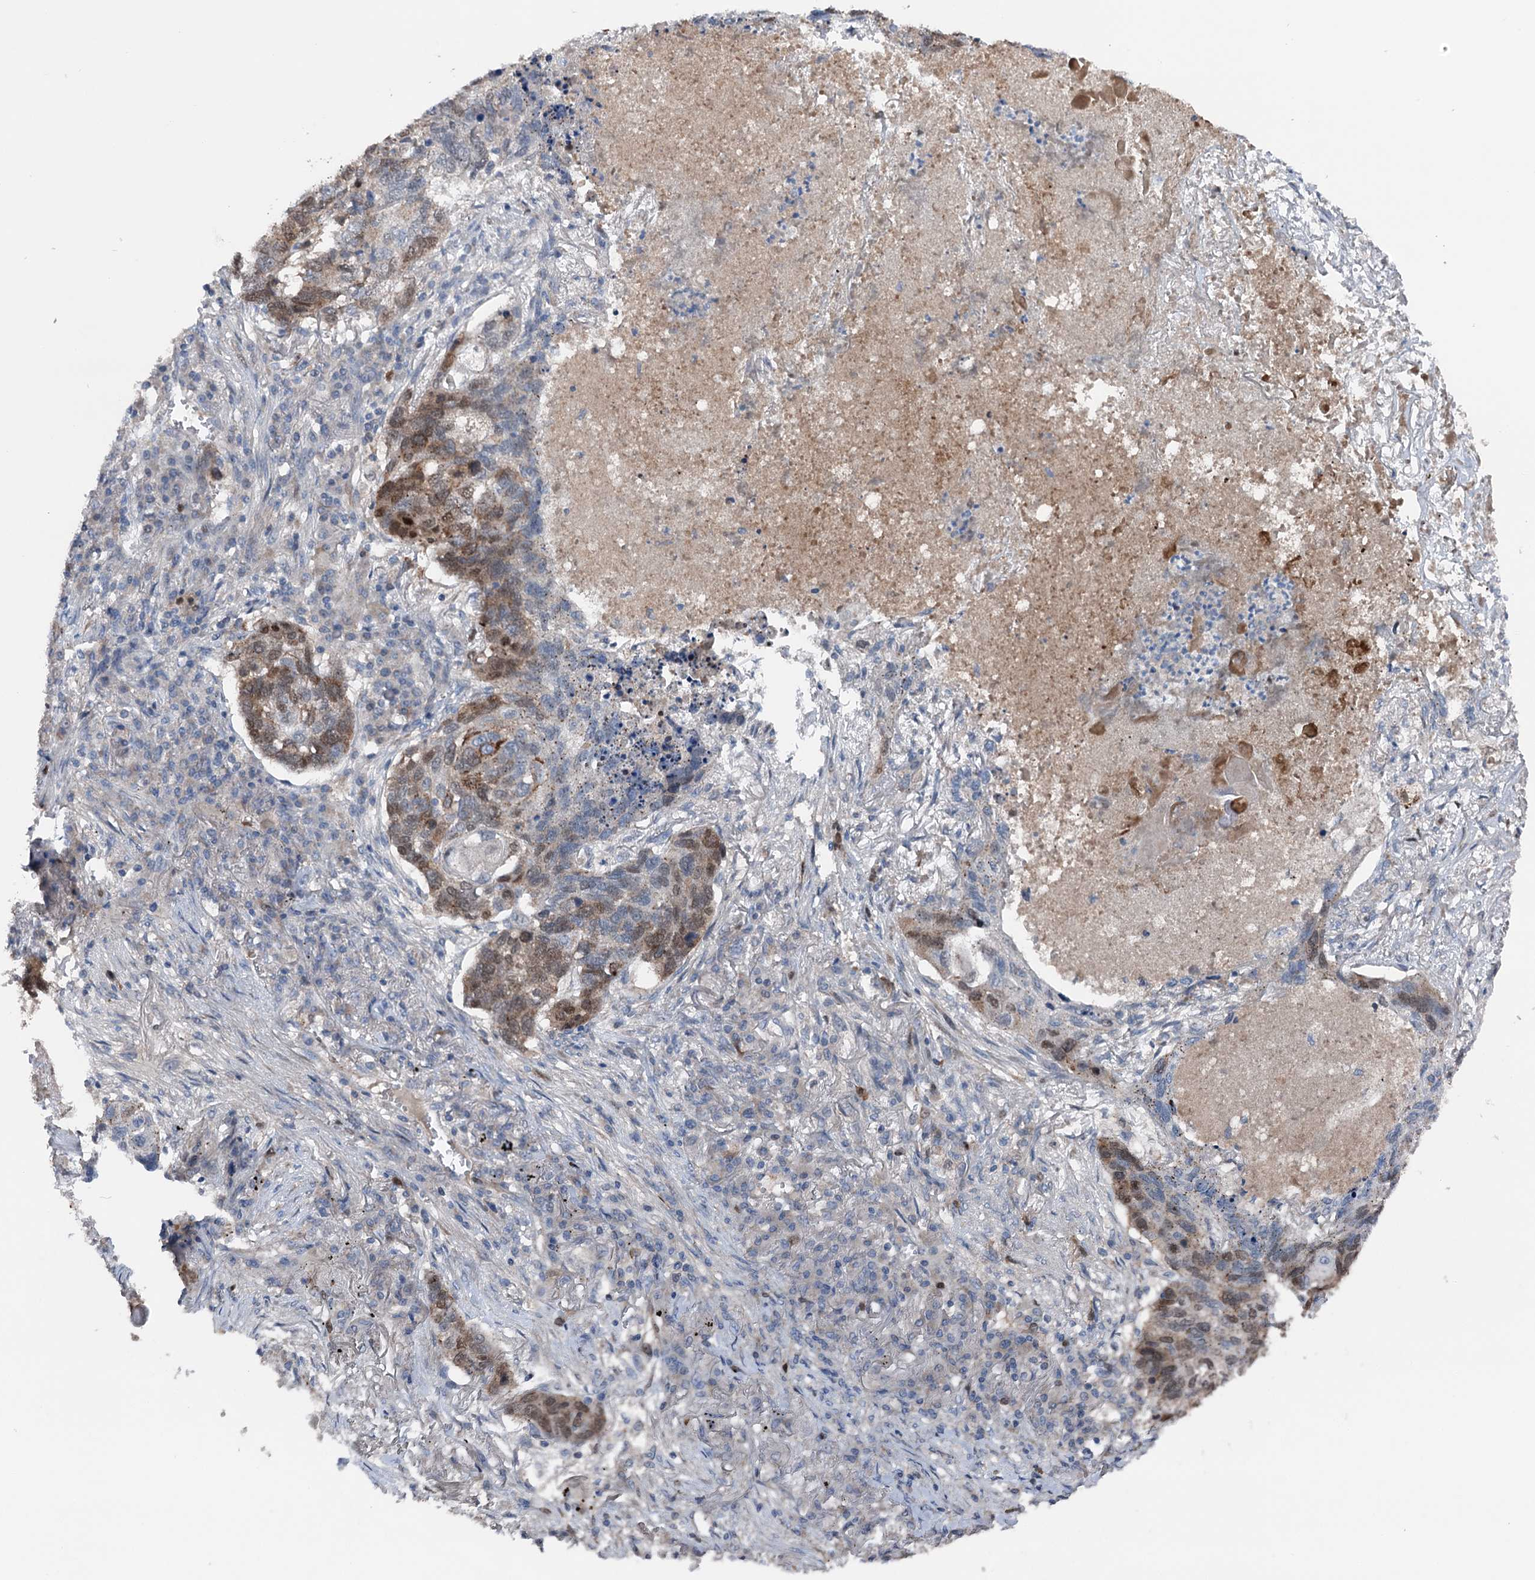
{"staining": {"intensity": "moderate", "quantity": "25%-75%", "location": "cytoplasmic/membranous,nuclear"}, "tissue": "lung cancer", "cell_type": "Tumor cells", "image_type": "cancer", "snomed": [{"axis": "morphology", "description": "Squamous cell carcinoma, NOS"}, {"axis": "topography", "description": "Lung"}], "caption": "Brown immunohistochemical staining in human squamous cell carcinoma (lung) shows moderate cytoplasmic/membranous and nuclear expression in about 25%-75% of tumor cells.", "gene": "NCAPD2", "patient": {"sex": "female", "age": 63}}